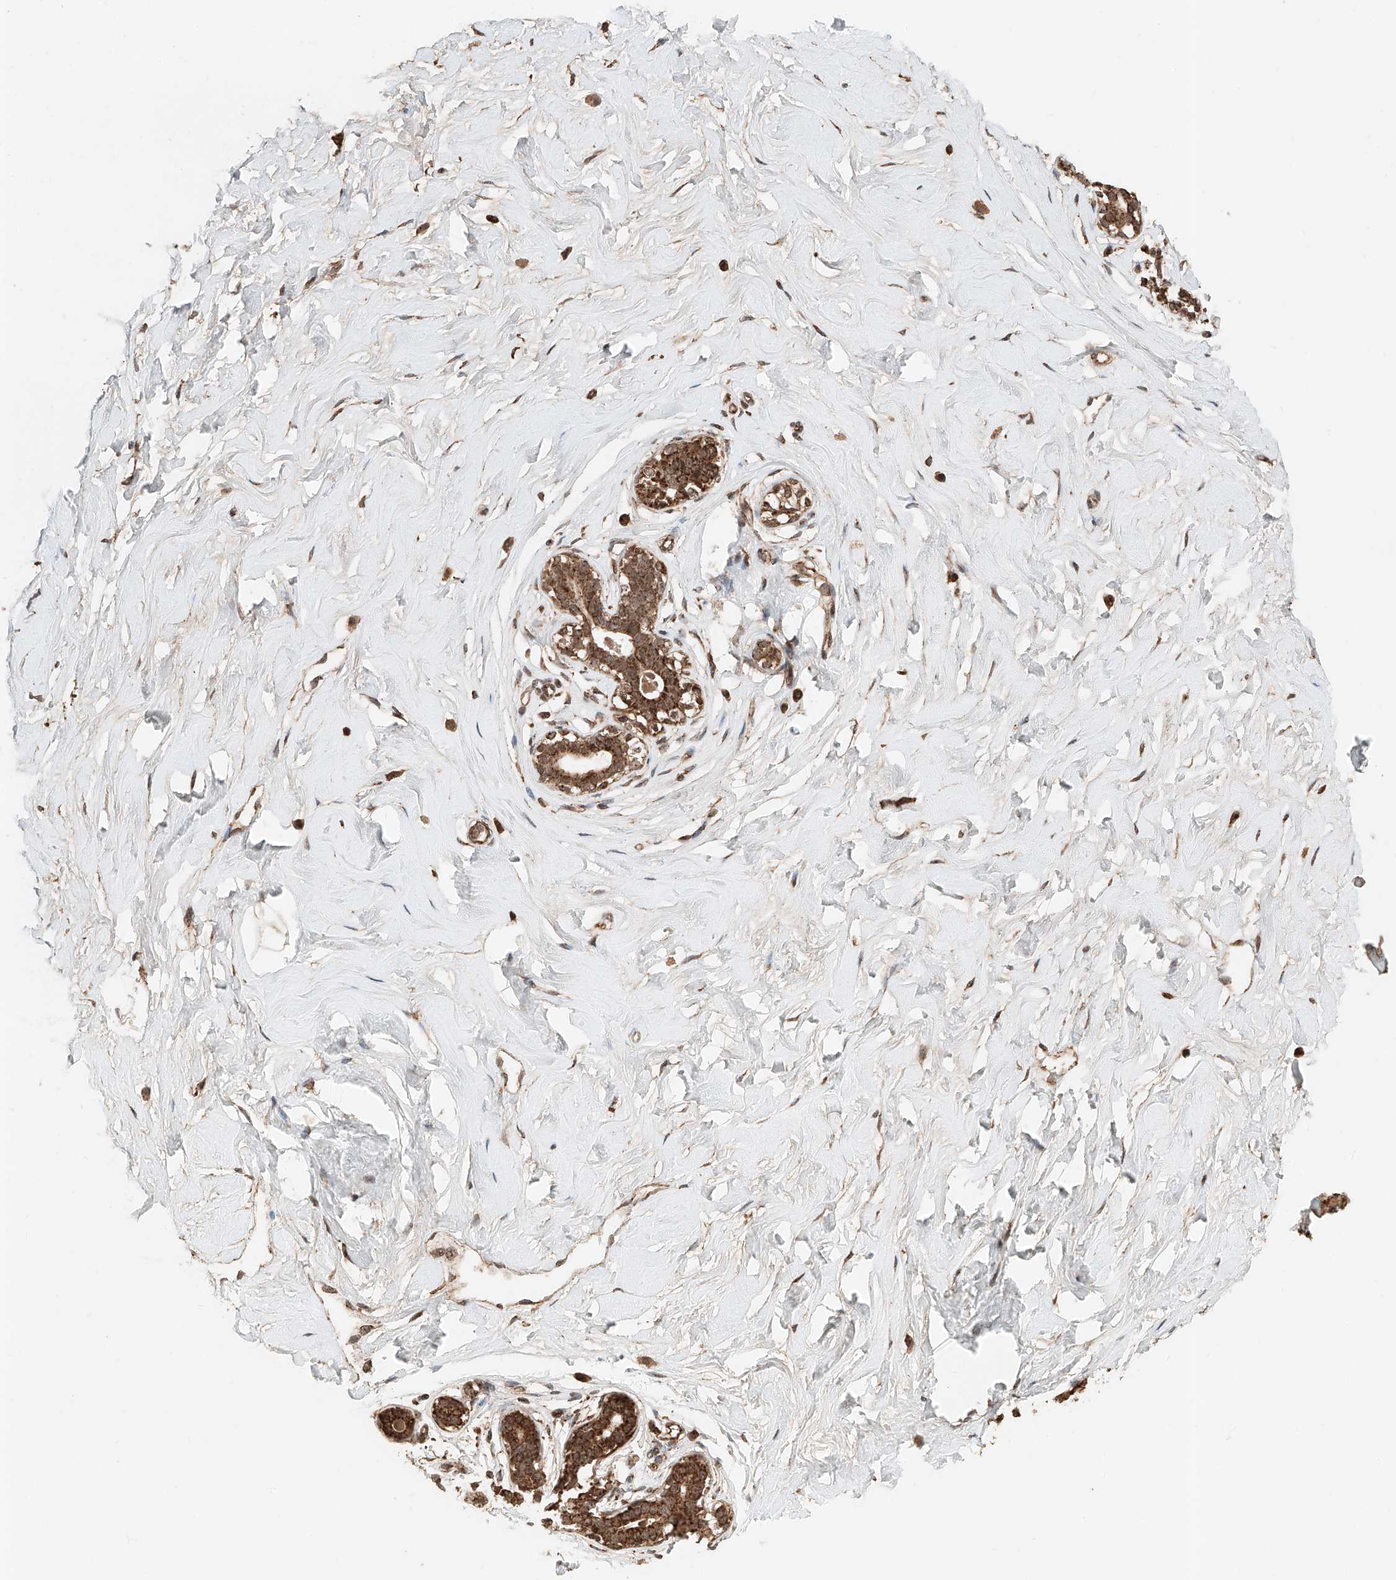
{"staining": {"intensity": "moderate", "quantity": ">75%", "location": "cytoplasmic/membranous"}, "tissue": "breast", "cell_type": "Adipocytes", "image_type": "normal", "snomed": [{"axis": "morphology", "description": "Normal tissue, NOS"}, {"axis": "morphology", "description": "Adenoma, NOS"}, {"axis": "topography", "description": "Breast"}], "caption": "Immunohistochemical staining of normal human breast exhibits medium levels of moderate cytoplasmic/membranous positivity in about >75% of adipocytes. (DAB (3,3'-diaminobenzidine) IHC, brown staining for protein, blue staining for nuclei).", "gene": "ZSCAN29", "patient": {"sex": "female", "age": 23}}